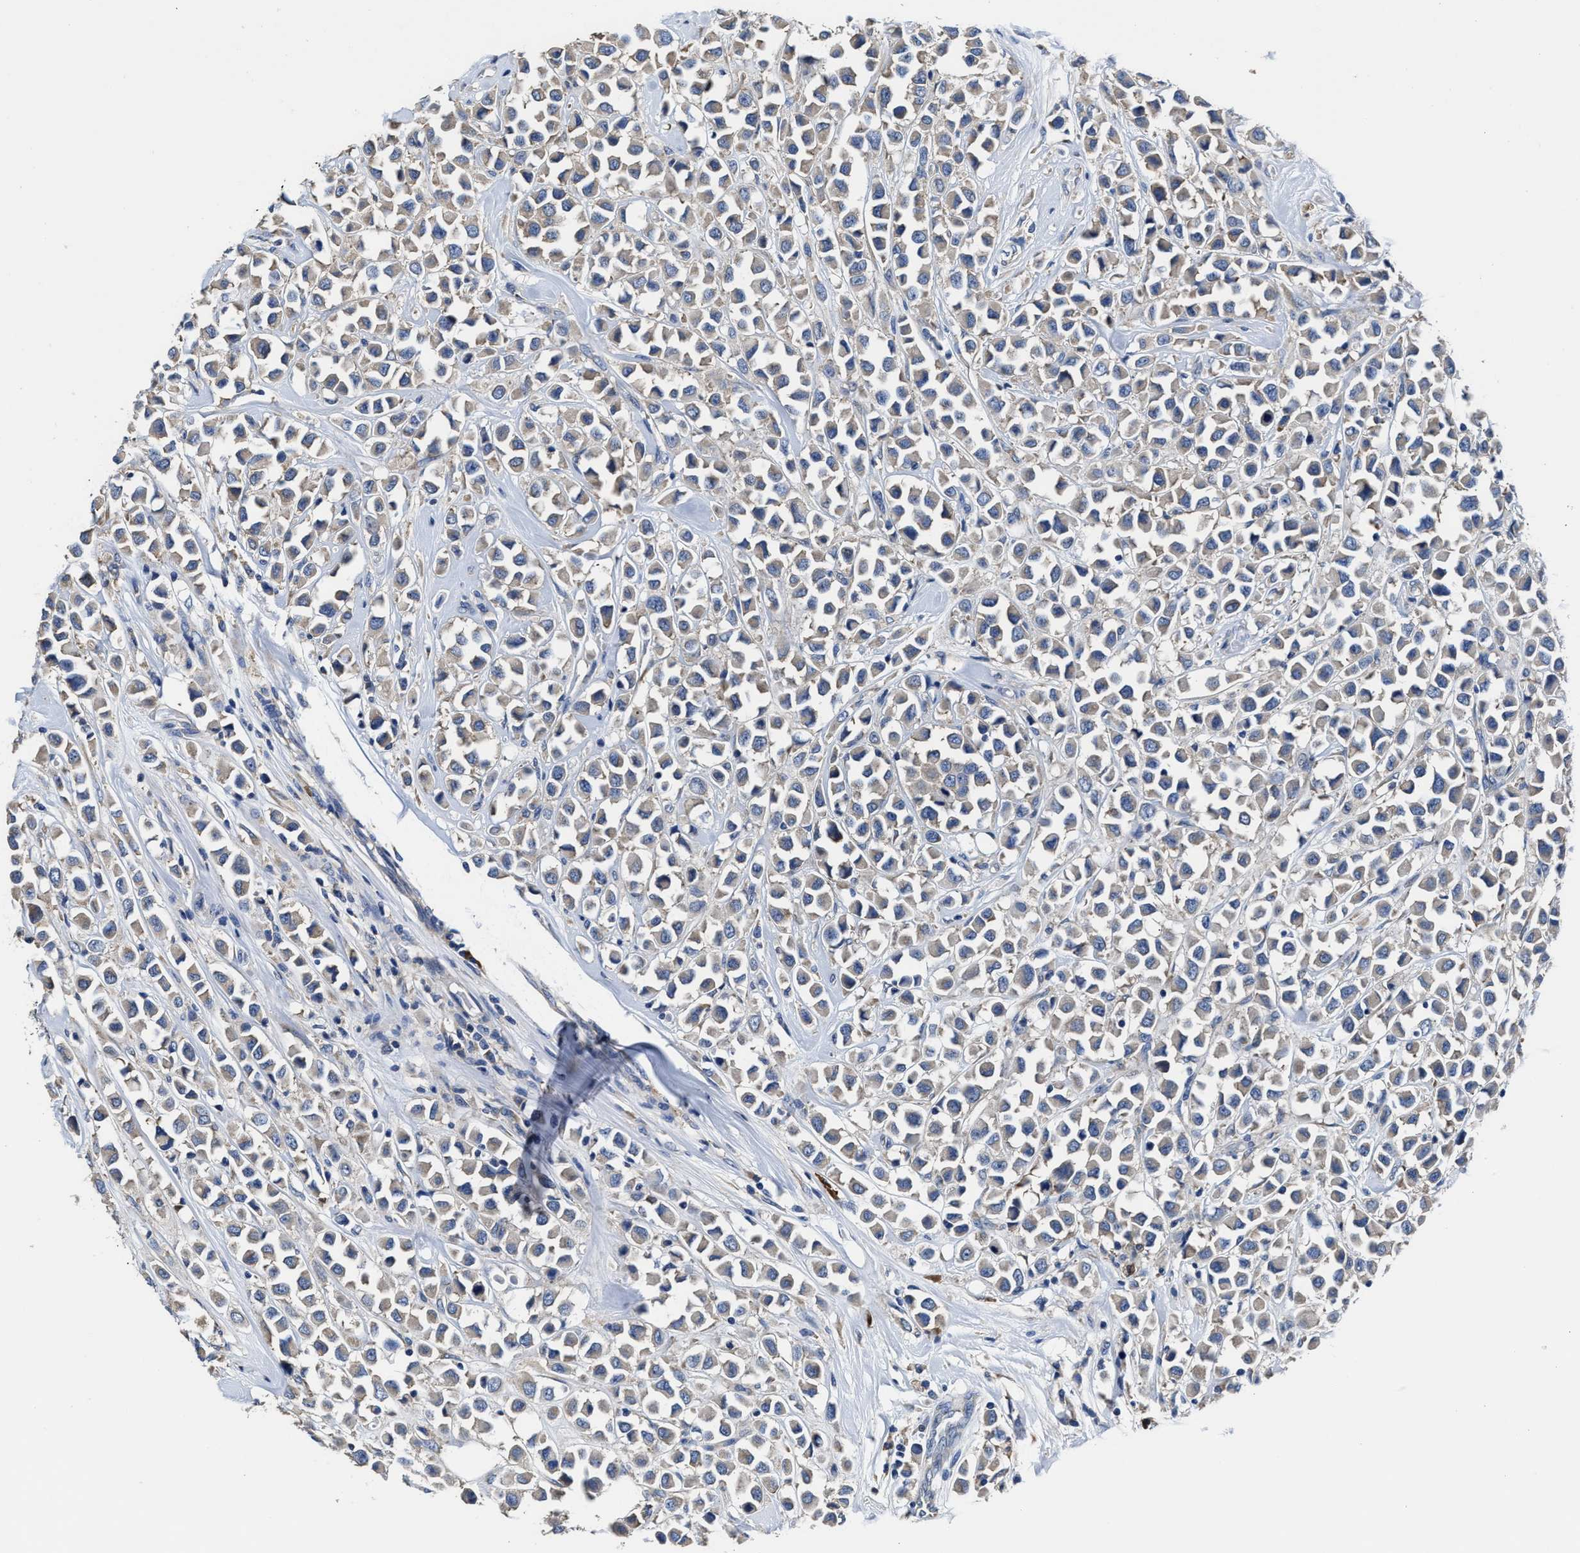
{"staining": {"intensity": "weak", "quantity": "25%-75%", "location": "cytoplasmic/membranous"}, "tissue": "breast cancer", "cell_type": "Tumor cells", "image_type": "cancer", "snomed": [{"axis": "morphology", "description": "Duct carcinoma"}, {"axis": "topography", "description": "Breast"}], "caption": "Immunohistochemical staining of infiltrating ductal carcinoma (breast) displays low levels of weak cytoplasmic/membranous staining in about 25%-75% of tumor cells.", "gene": "SRPK2", "patient": {"sex": "female", "age": 61}}